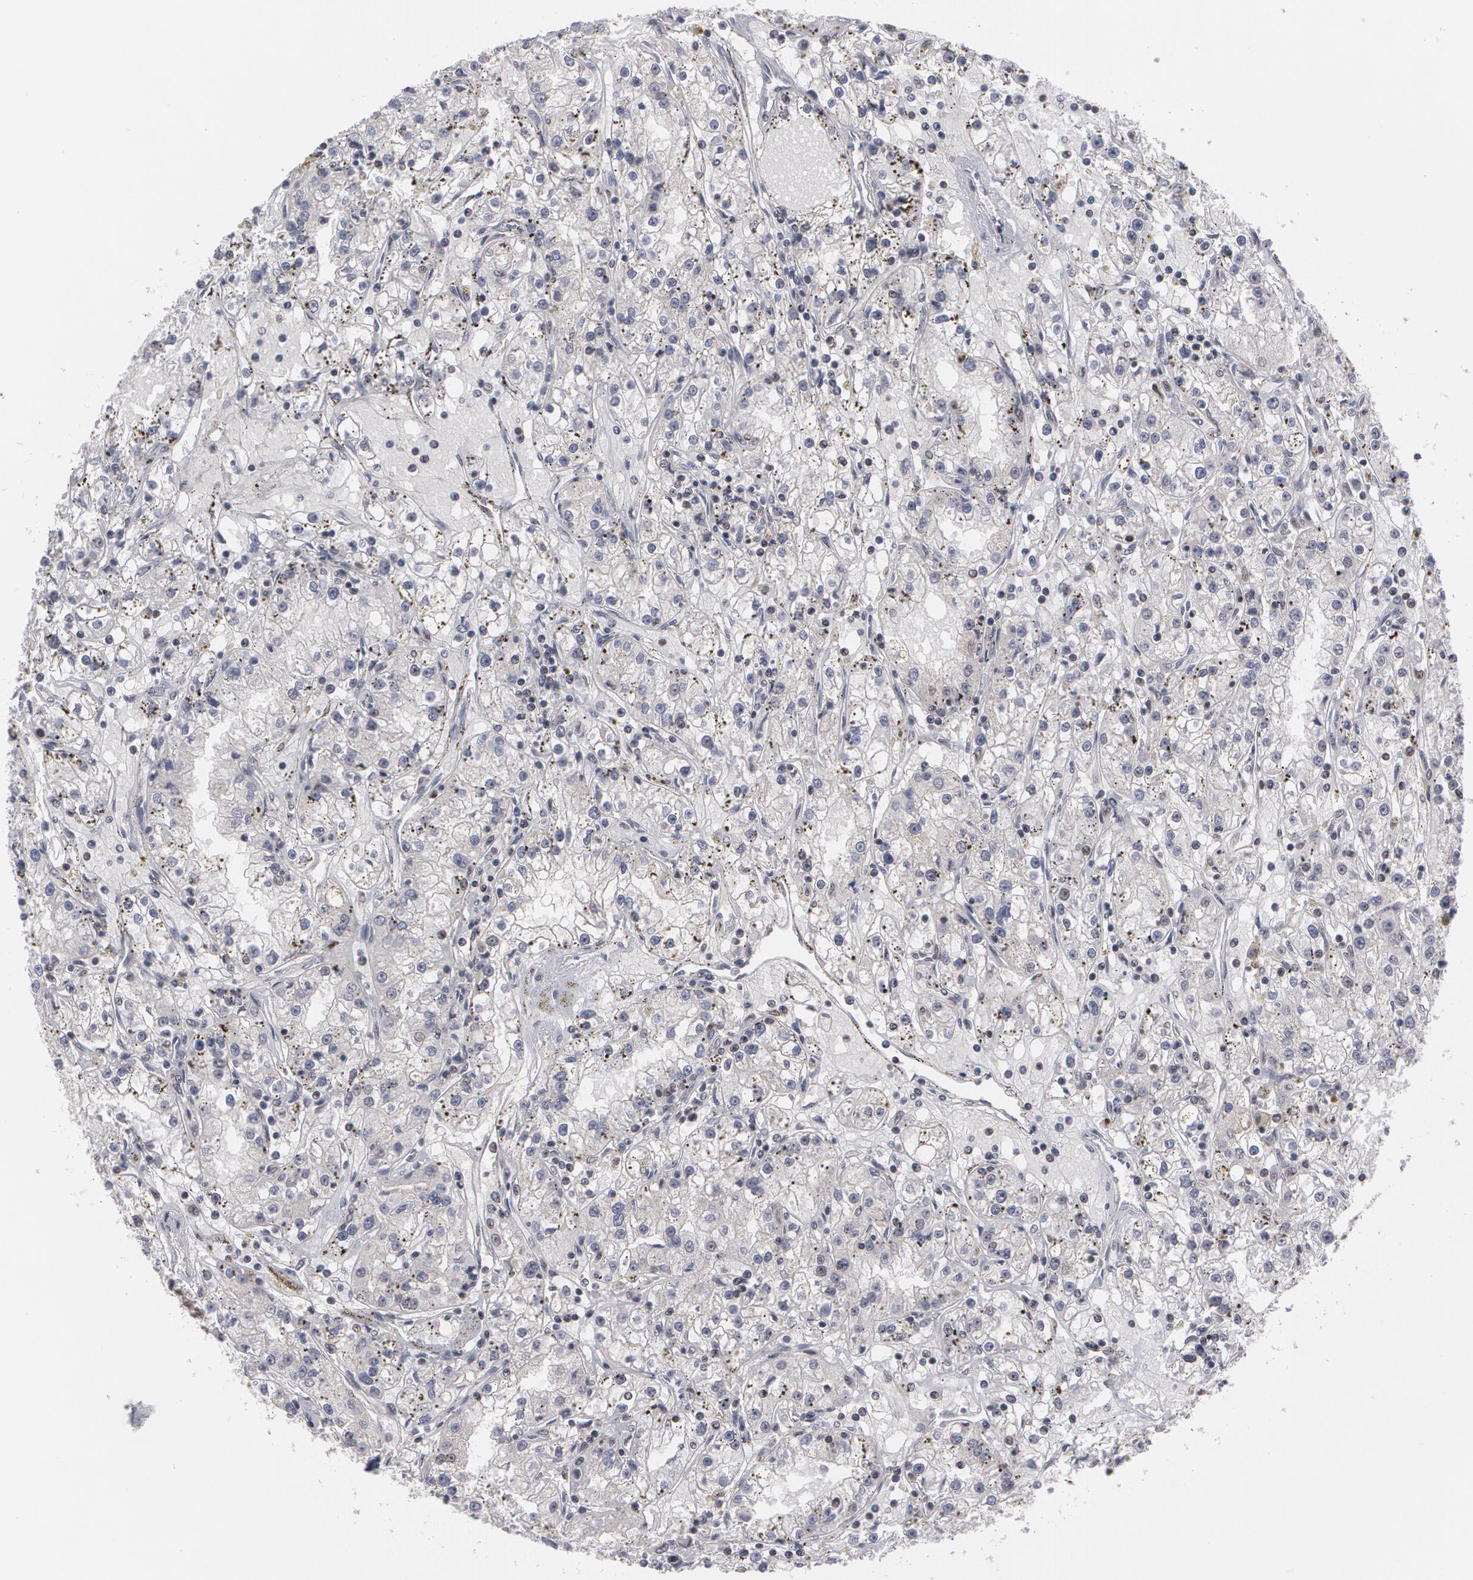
{"staining": {"intensity": "negative", "quantity": "none", "location": "none"}, "tissue": "renal cancer", "cell_type": "Tumor cells", "image_type": "cancer", "snomed": [{"axis": "morphology", "description": "Adenocarcinoma, NOS"}, {"axis": "topography", "description": "Kidney"}], "caption": "An immunohistochemistry micrograph of renal adenocarcinoma is shown. There is no staining in tumor cells of renal adenocarcinoma. Nuclei are stained in blue.", "gene": "MCL1", "patient": {"sex": "male", "age": 56}}